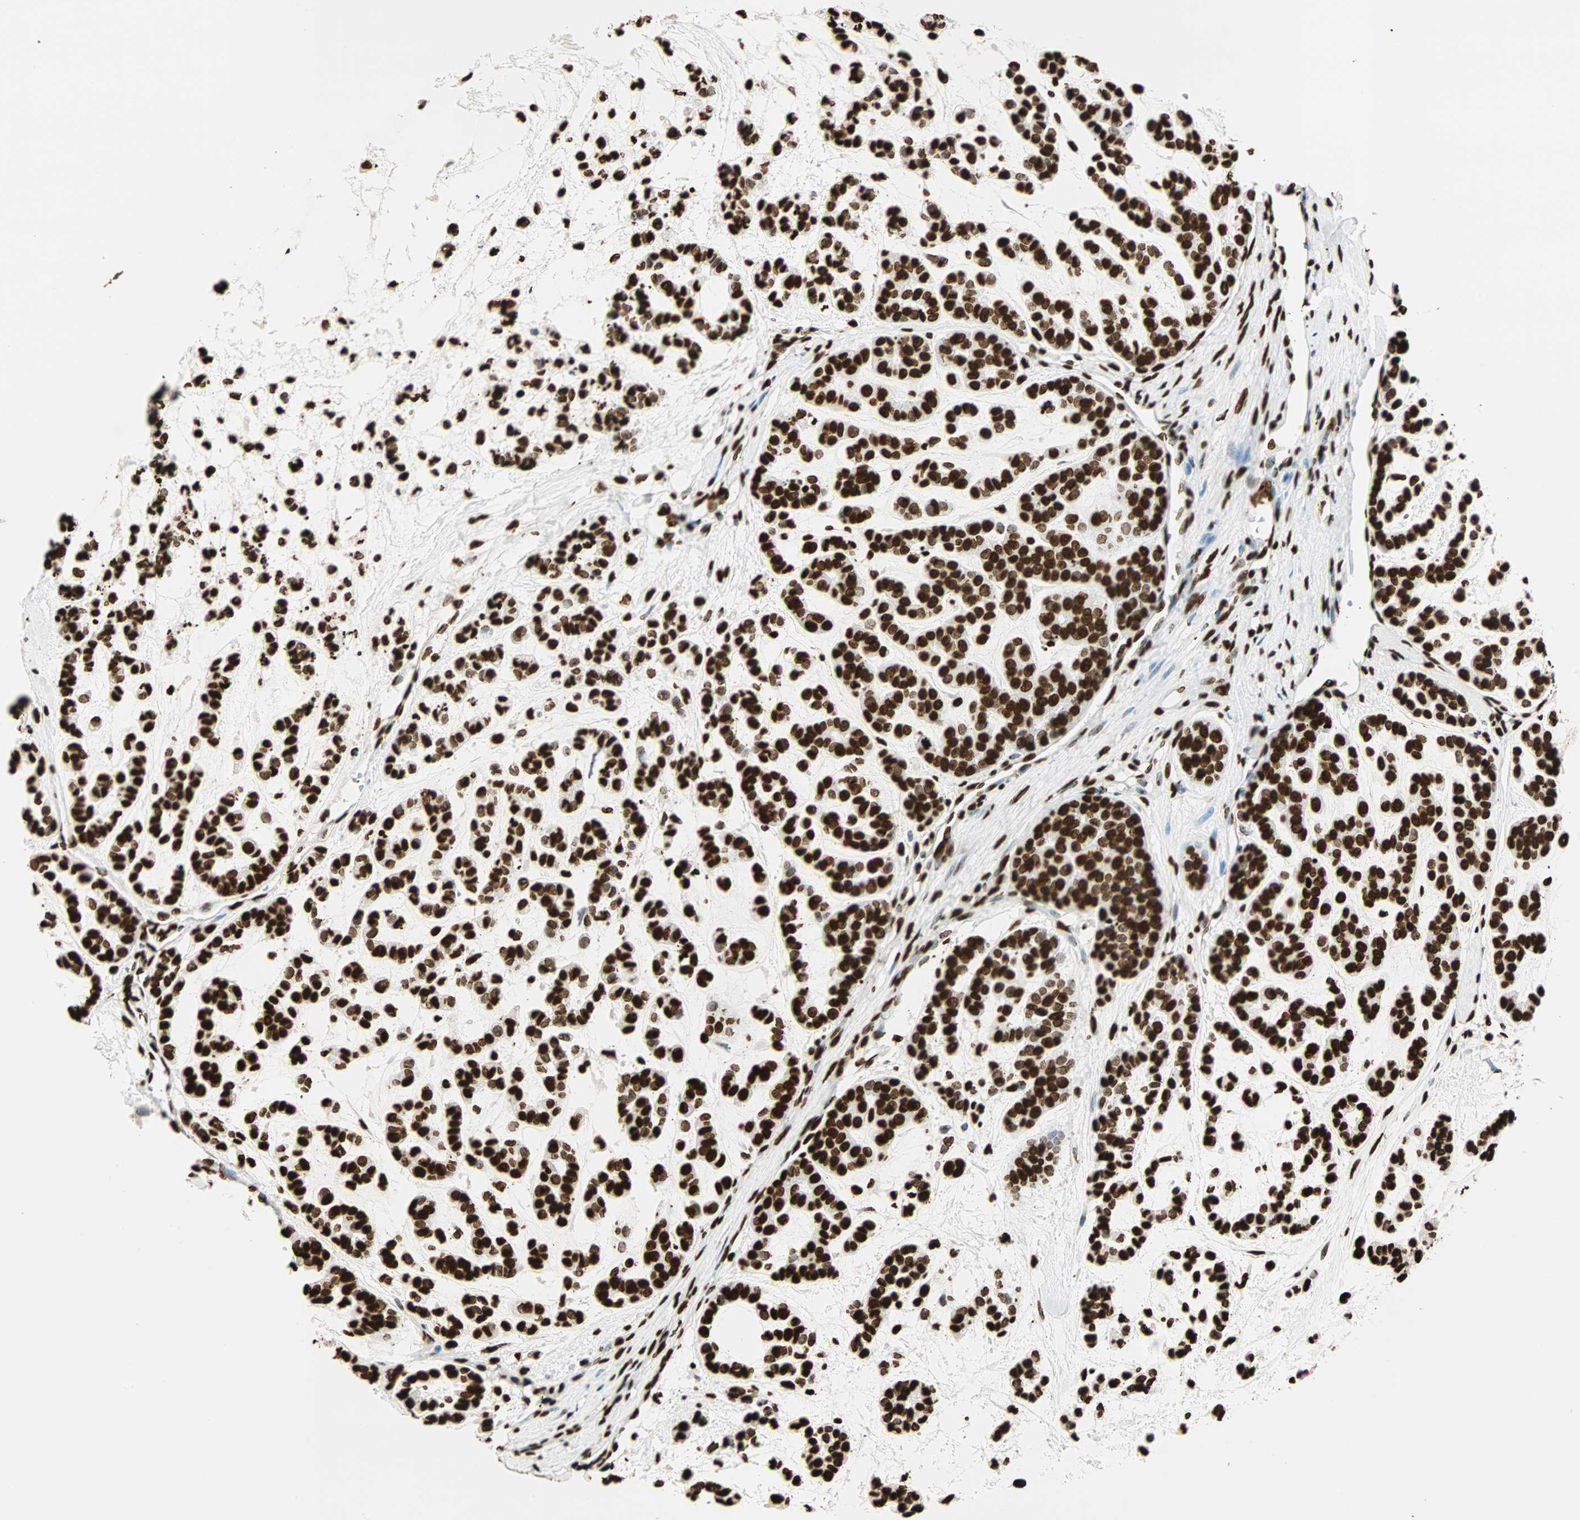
{"staining": {"intensity": "strong", "quantity": ">75%", "location": "nuclear"}, "tissue": "head and neck cancer", "cell_type": "Tumor cells", "image_type": "cancer", "snomed": [{"axis": "morphology", "description": "Adenocarcinoma, NOS"}, {"axis": "morphology", "description": "Adenoma, NOS"}, {"axis": "topography", "description": "Head-Neck"}], "caption": "Immunohistochemical staining of head and neck cancer (adenocarcinoma) reveals high levels of strong nuclear expression in about >75% of tumor cells.", "gene": "GLI2", "patient": {"sex": "female", "age": 55}}